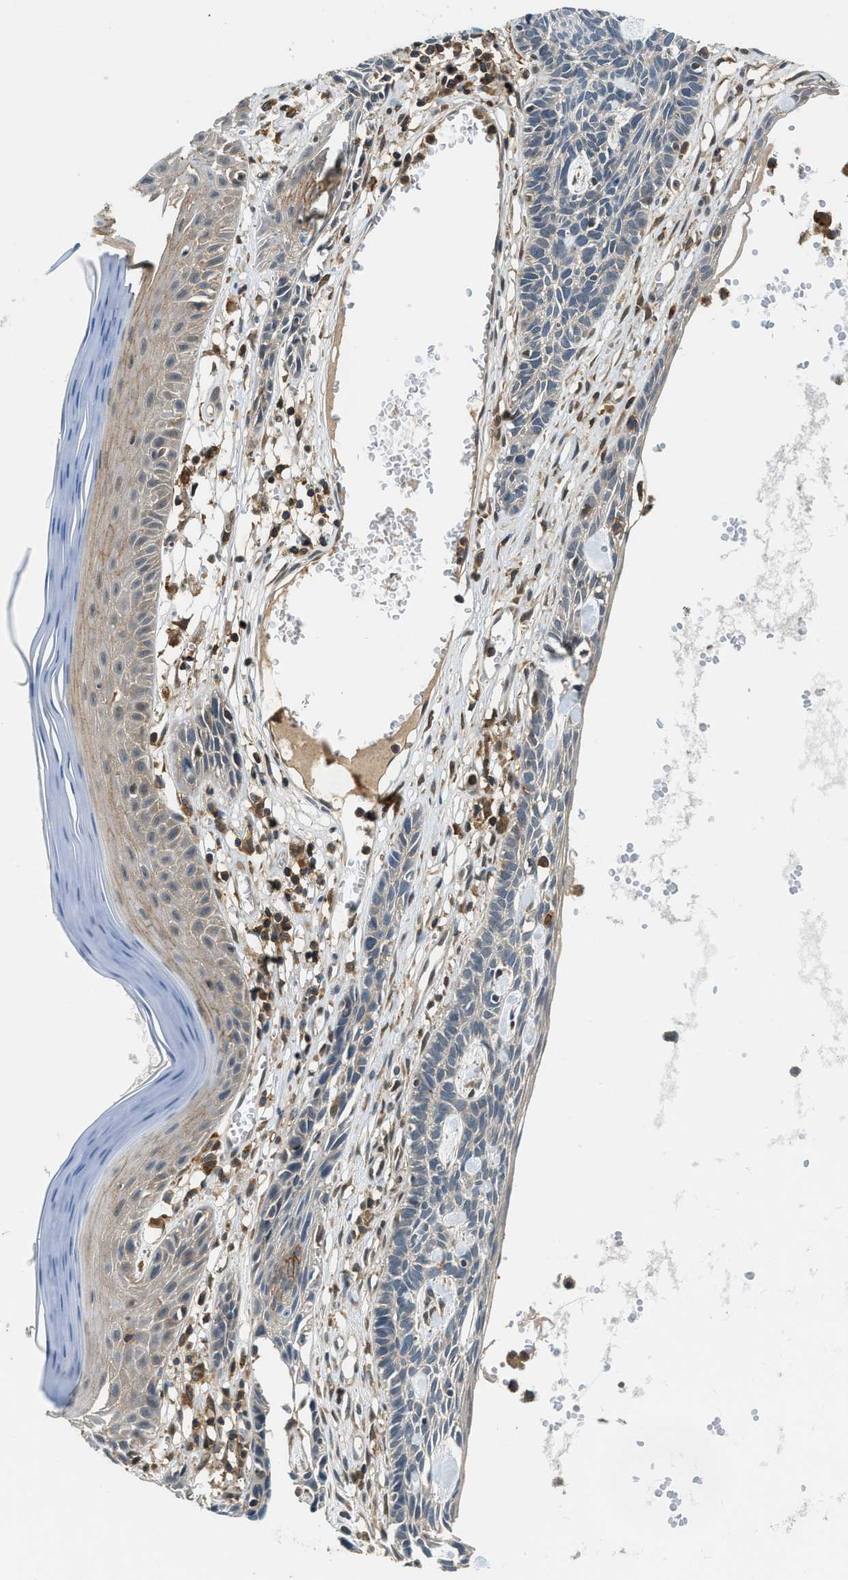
{"staining": {"intensity": "negative", "quantity": "none", "location": "none"}, "tissue": "skin cancer", "cell_type": "Tumor cells", "image_type": "cancer", "snomed": [{"axis": "morphology", "description": "Basal cell carcinoma"}, {"axis": "topography", "description": "Skin"}], "caption": "Human skin basal cell carcinoma stained for a protein using immunohistochemistry (IHC) reveals no expression in tumor cells.", "gene": "GMPPB", "patient": {"sex": "male", "age": 67}}